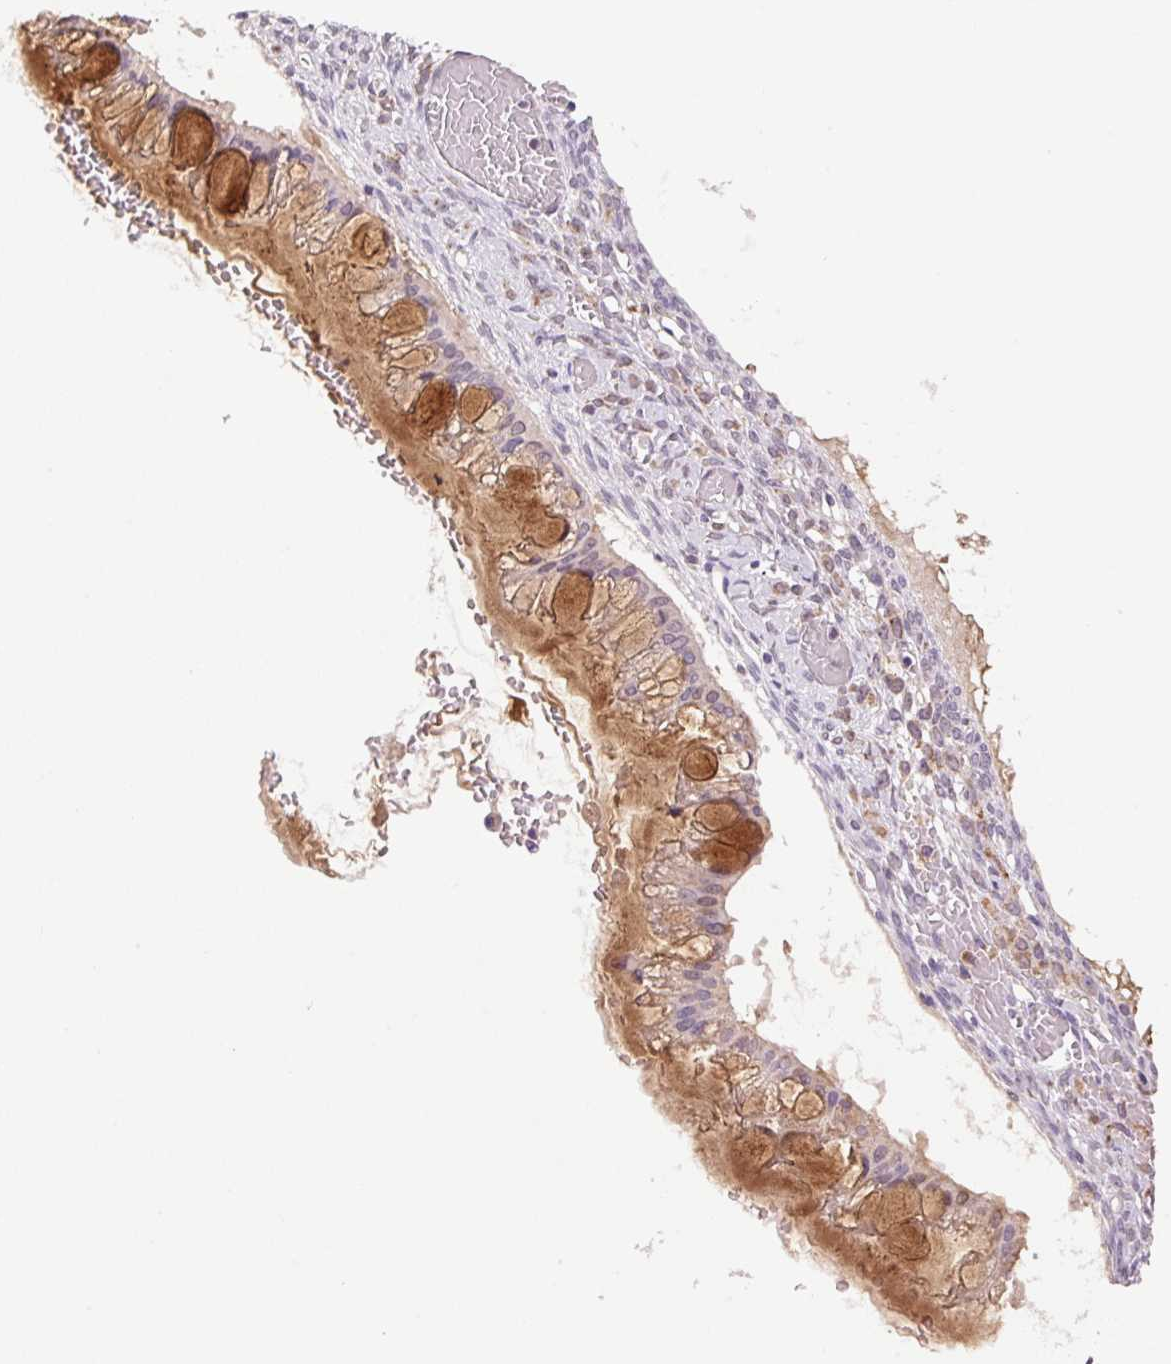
{"staining": {"intensity": "weak", "quantity": ">75%", "location": "cytoplasmic/membranous"}, "tissue": "ovarian cancer", "cell_type": "Tumor cells", "image_type": "cancer", "snomed": [{"axis": "morphology", "description": "Cystadenocarcinoma, mucinous, NOS"}, {"axis": "topography", "description": "Ovary"}], "caption": "Mucinous cystadenocarcinoma (ovarian) stained with a brown dye displays weak cytoplasmic/membranous positive staining in approximately >75% of tumor cells.", "gene": "SGF29", "patient": {"sex": "female", "age": 73}}